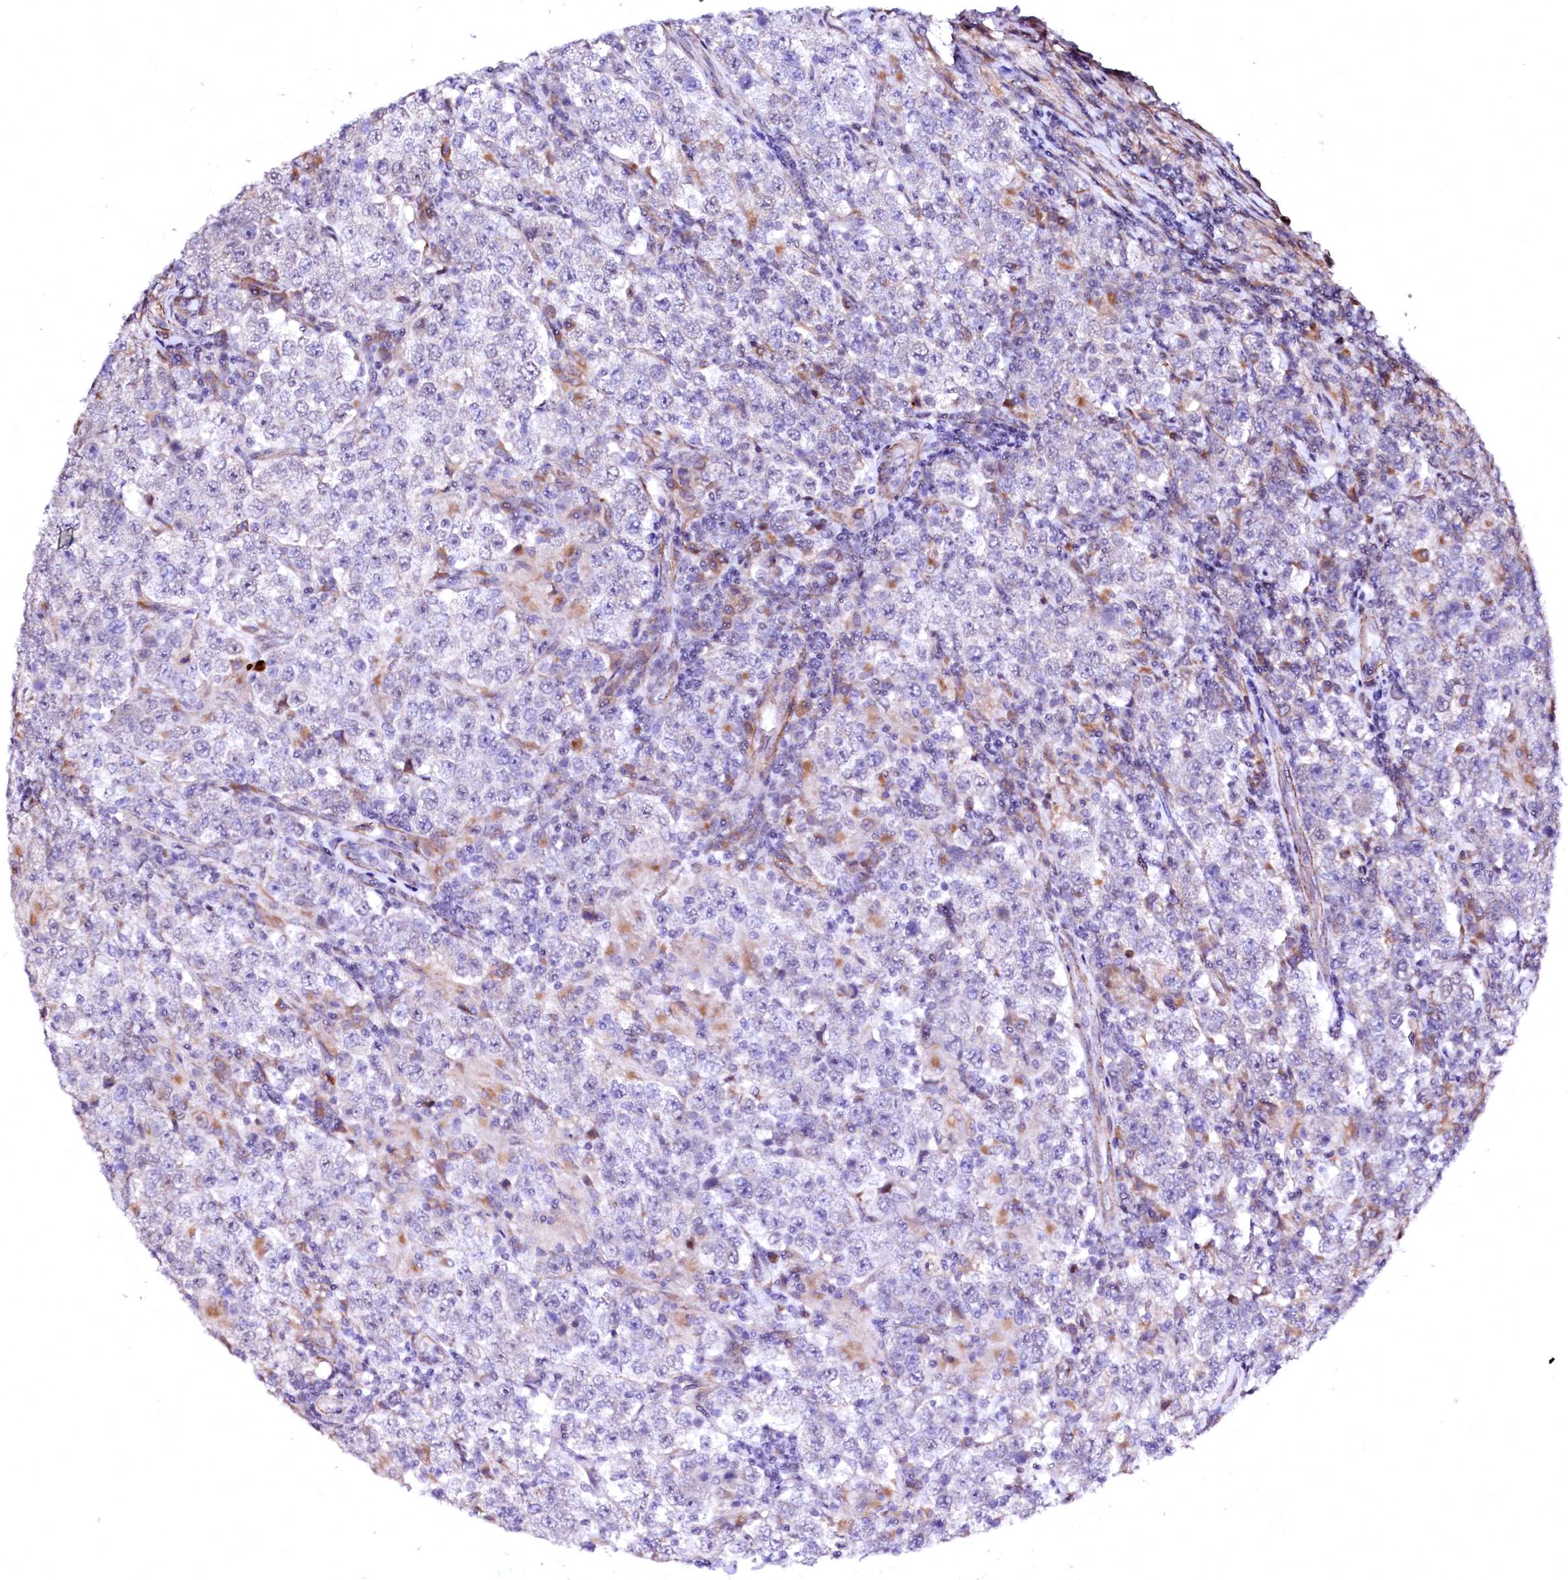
{"staining": {"intensity": "negative", "quantity": "none", "location": "none"}, "tissue": "testis cancer", "cell_type": "Tumor cells", "image_type": "cancer", "snomed": [{"axis": "morphology", "description": "Normal tissue, NOS"}, {"axis": "morphology", "description": "Urothelial carcinoma, High grade"}, {"axis": "morphology", "description": "Seminoma, NOS"}, {"axis": "morphology", "description": "Carcinoma, Embryonal, NOS"}, {"axis": "topography", "description": "Urinary bladder"}, {"axis": "topography", "description": "Testis"}], "caption": "DAB immunohistochemical staining of testis cancer (embryonal carcinoma) reveals no significant staining in tumor cells.", "gene": "GPR176", "patient": {"sex": "male", "age": 41}}